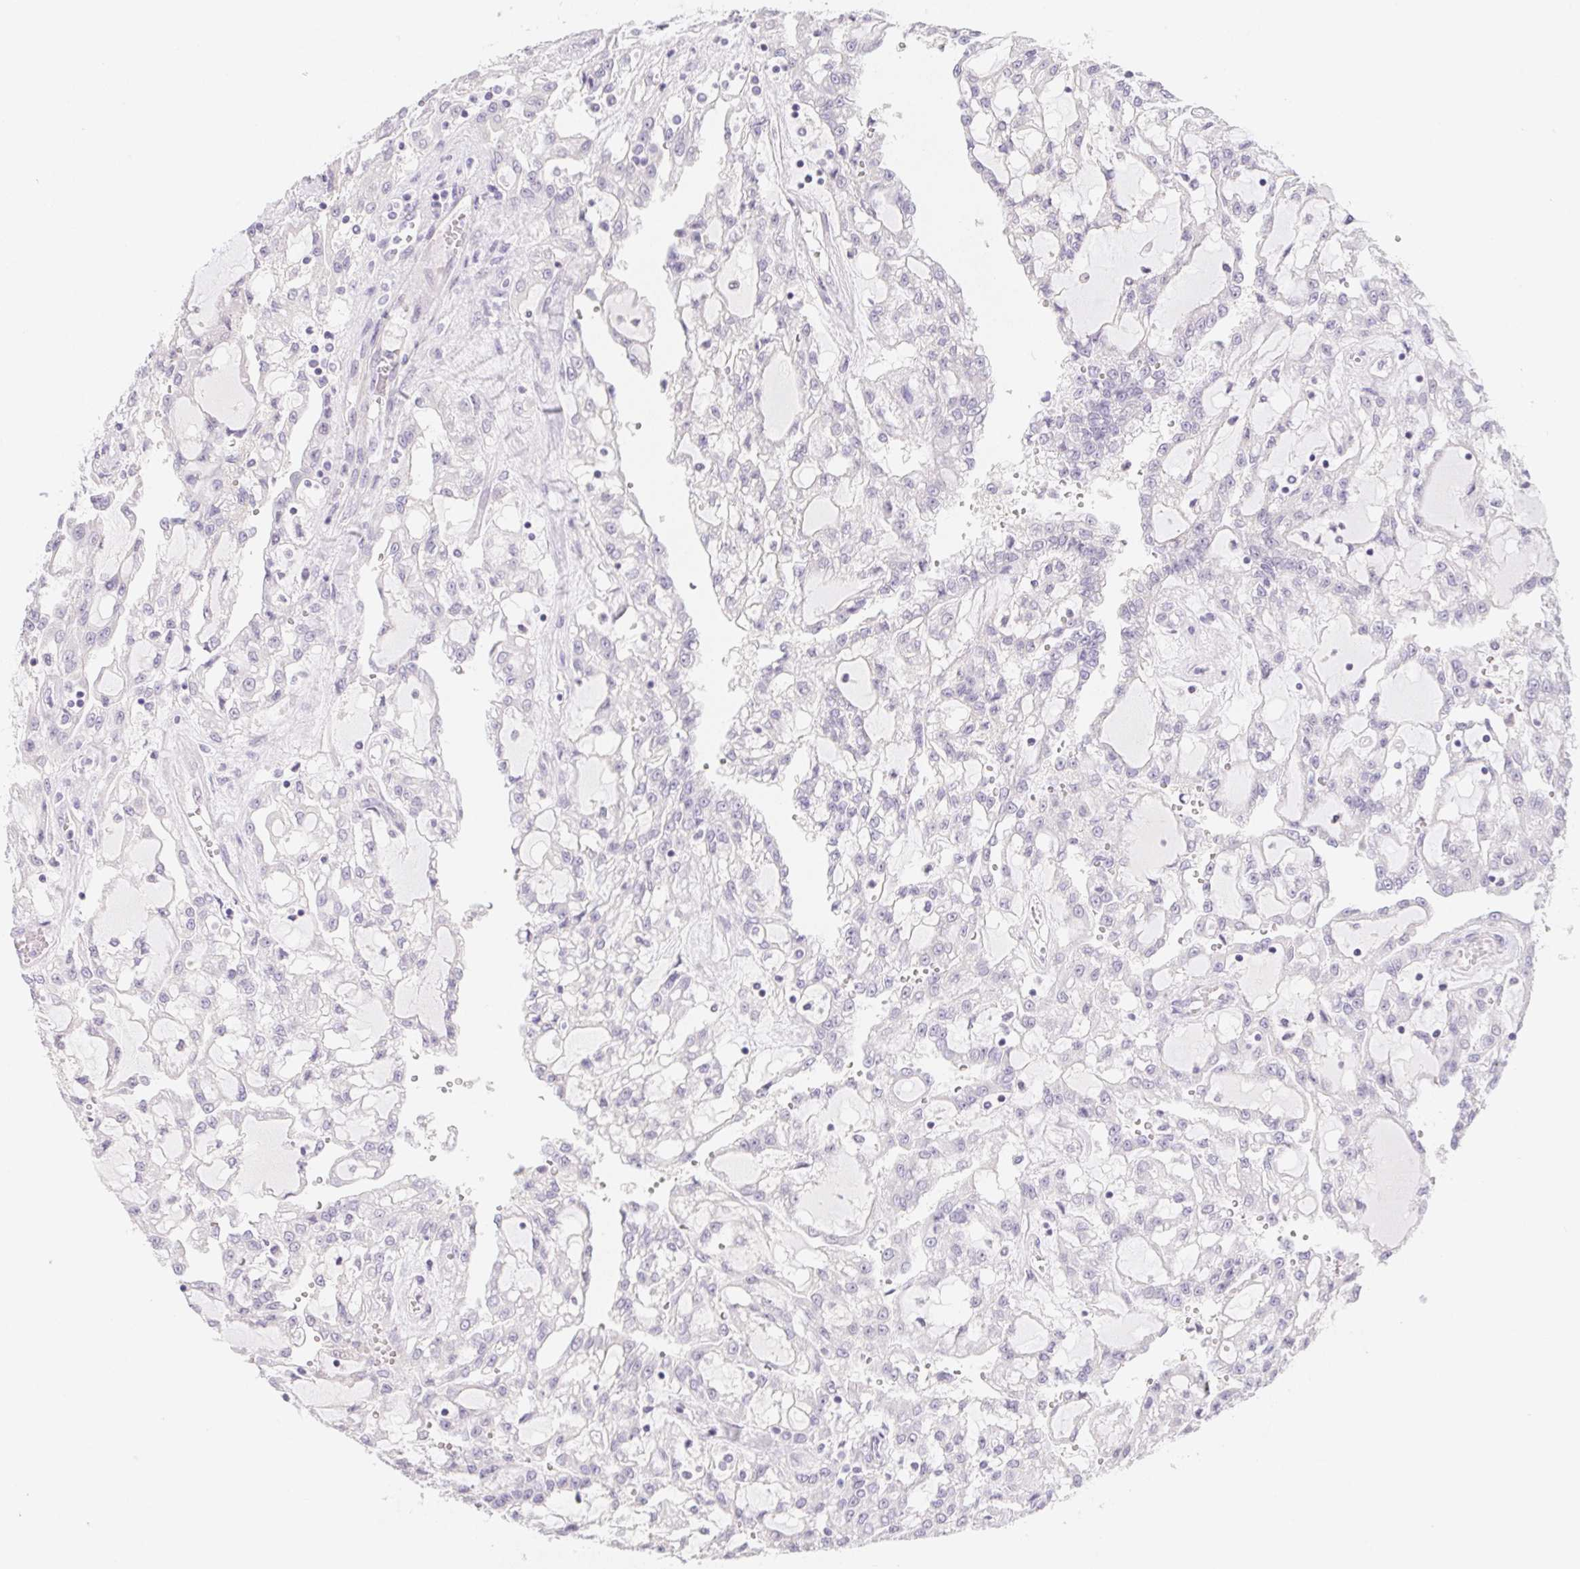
{"staining": {"intensity": "negative", "quantity": "none", "location": "none"}, "tissue": "renal cancer", "cell_type": "Tumor cells", "image_type": "cancer", "snomed": [{"axis": "morphology", "description": "Adenocarcinoma, NOS"}, {"axis": "topography", "description": "Kidney"}], "caption": "A high-resolution histopathology image shows immunohistochemistry staining of renal cancer (adenocarcinoma), which displays no significant staining in tumor cells.", "gene": "ZBBX", "patient": {"sex": "male", "age": 63}}